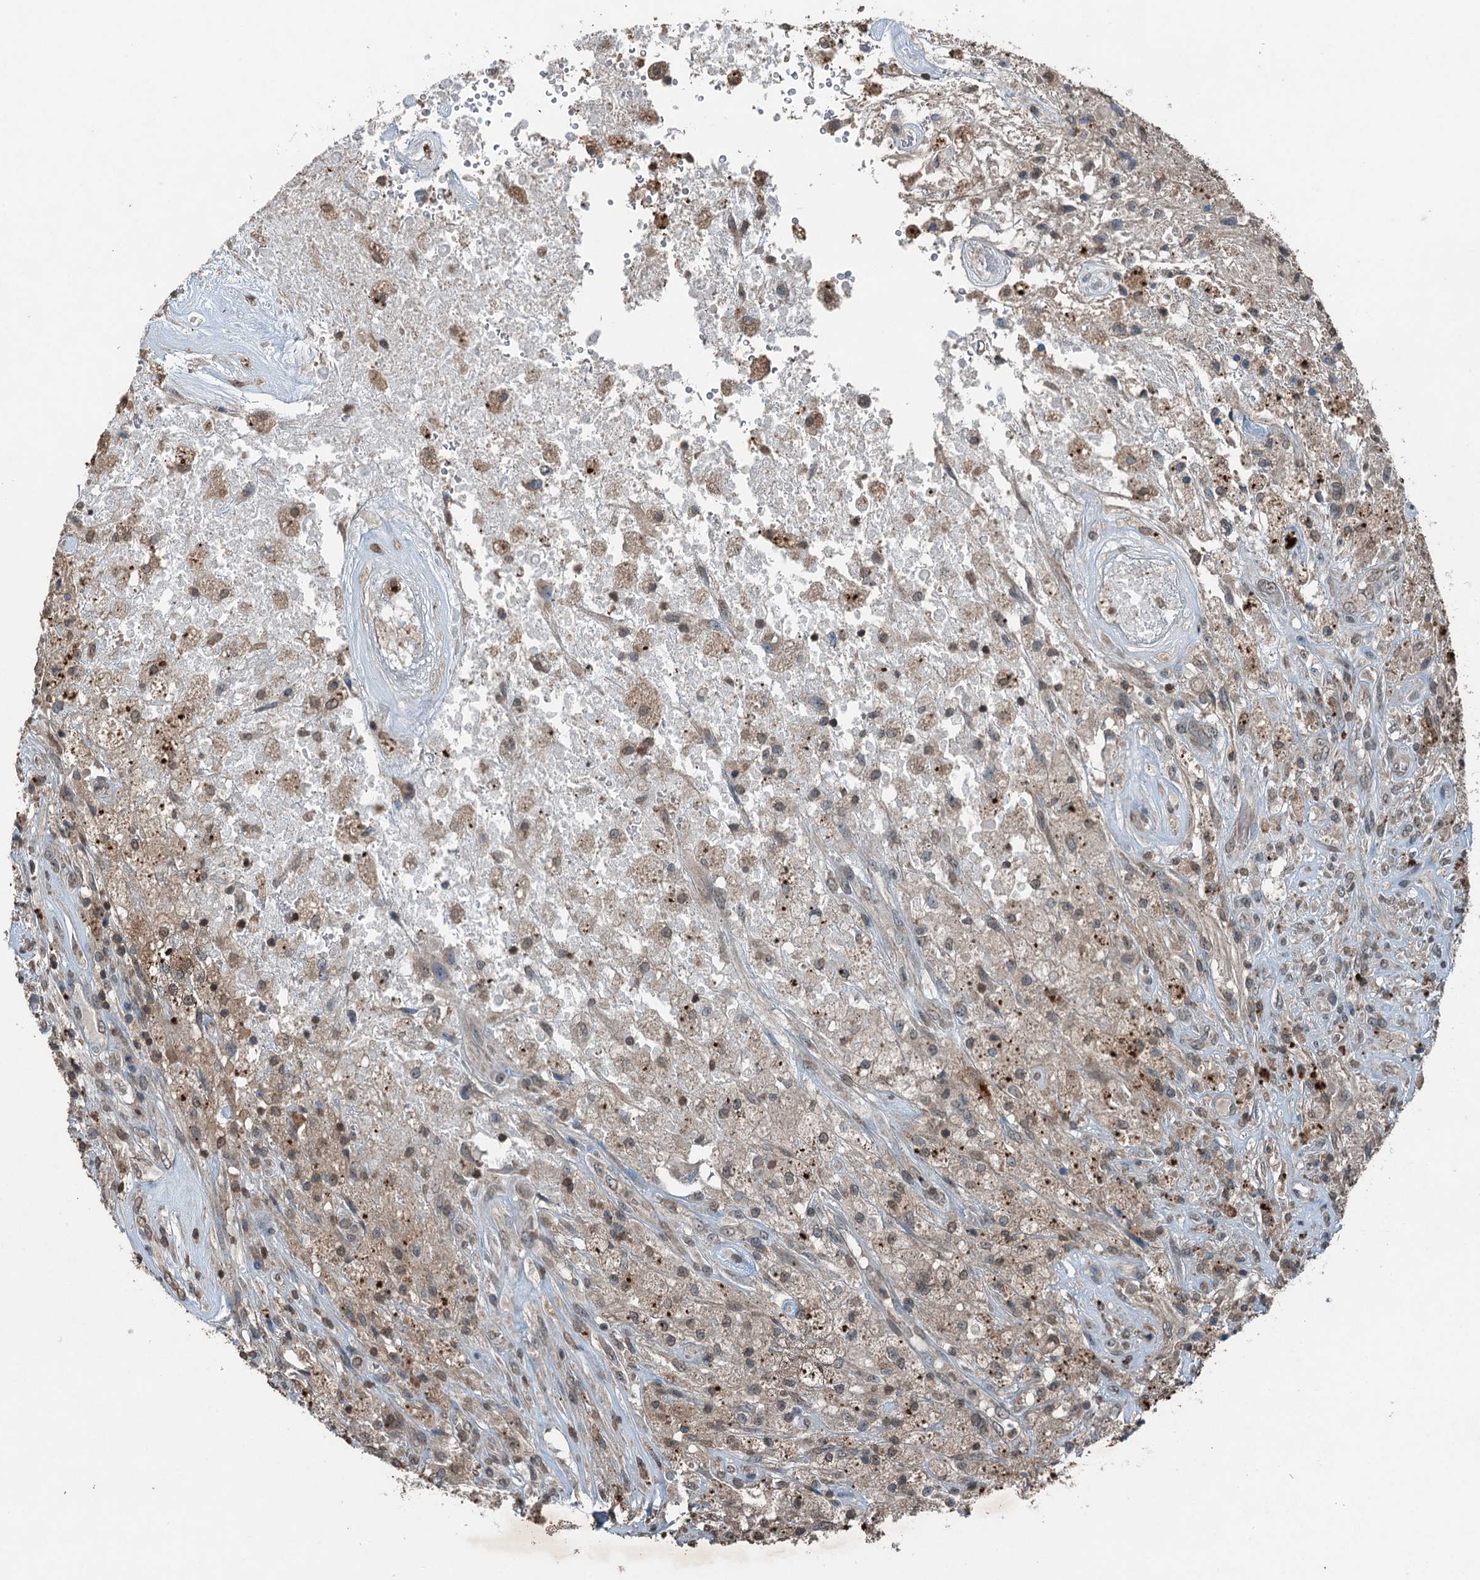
{"staining": {"intensity": "negative", "quantity": "none", "location": "none"}, "tissue": "glioma", "cell_type": "Tumor cells", "image_type": "cancer", "snomed": [{"axis": "morphology", "description": "Glioma, malignant, High grade"}, {"axis": "topography", "description": "Brain"}], "caption": "High magnification brightfield microscopy of malignant glioma (high-grade) stained with DAB (3,3'-diaminobenzidine) (brown) and counterstained with hematoxylin (blue): tumor cells show no significant staining.", "gene": "TCTN1", "patient": {"sex": "male", "age": 56}}